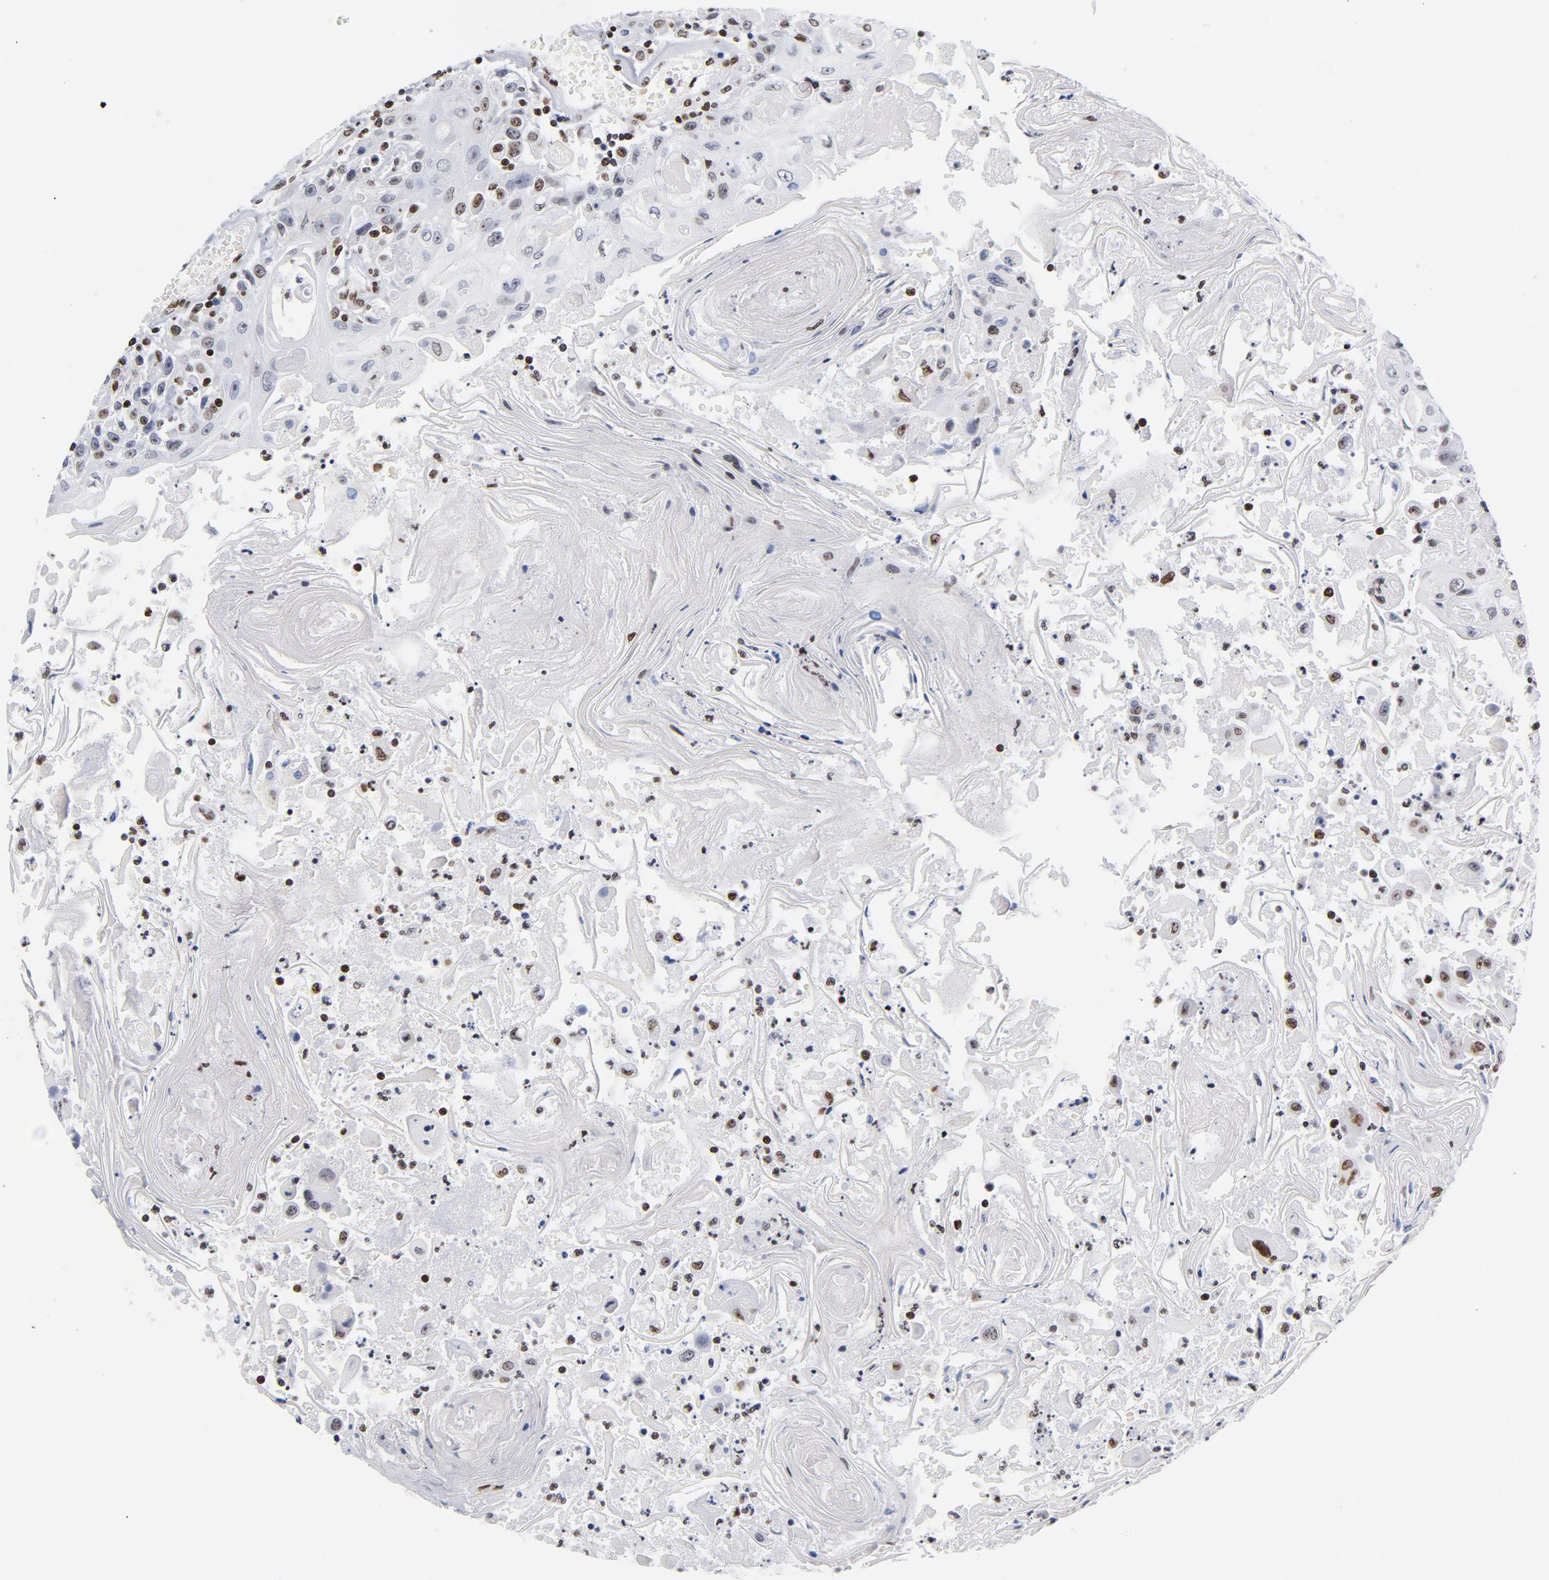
{"staining": {"intensity": "moderate", "quantity": "25%-75%", "location": "nuclear"}, "tissue": "head and neck cancer", "cell_type": "Tumor cells", "image_type": "cancer", "snomed": [{"axis": "morphology", "description": "Squamous cell carcinoma, NOS"}, {"axis": "topography", "description": "Oral tissue"}, {"axis": "topography", "description": "Head-Neck"}], "caption": "Immunohistochemical staining of human head and neck cancer demonstrates medium levels of moderate nuclear staining in about 25%-75% of tumor cells. (brown staining indicates protein expression, while blue staining denotes nuclei).", "gene": "TOP2B", "patient": {"sex": "female", "age": 76}}